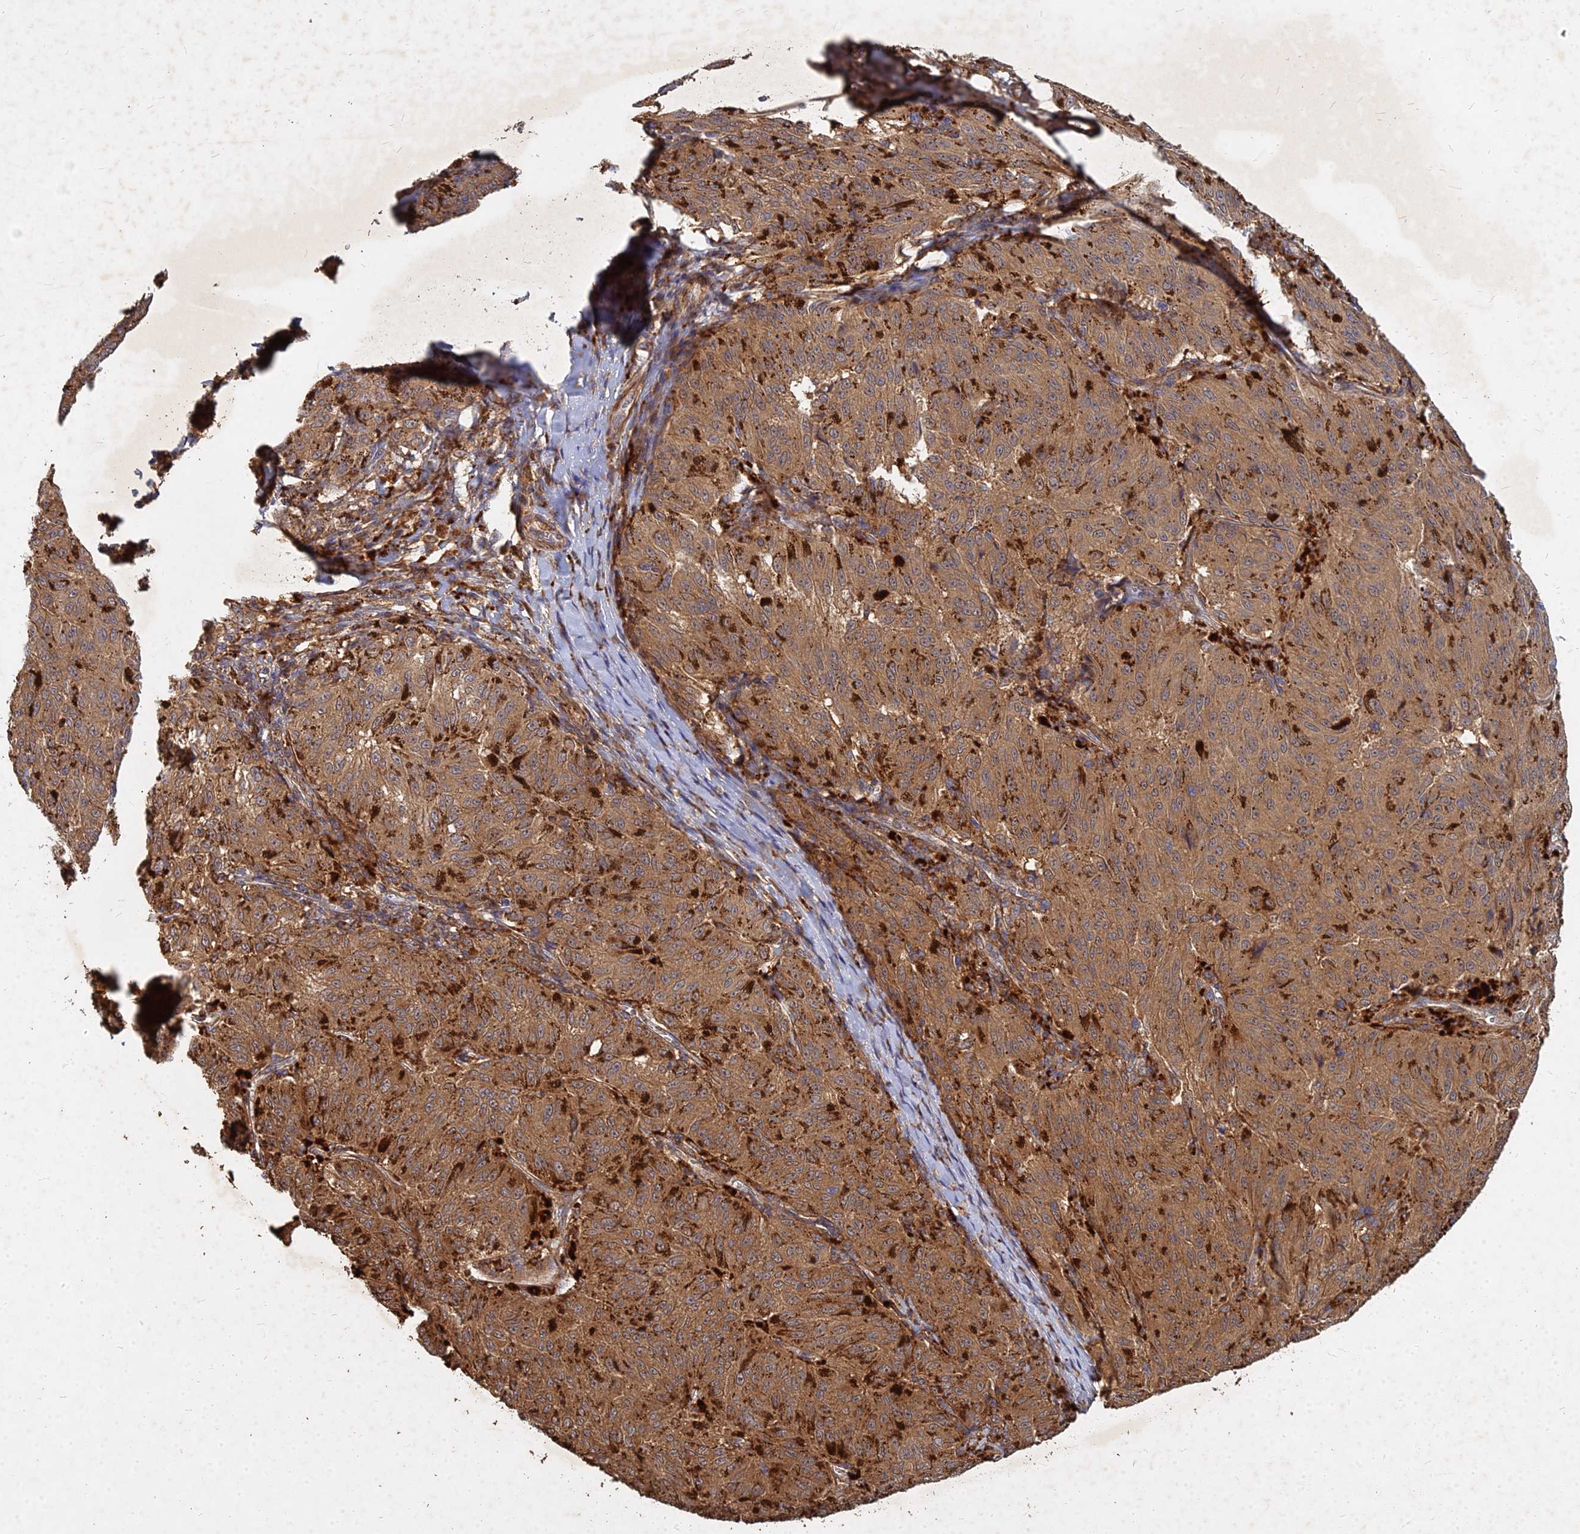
{"staining": {"intensity": "moderate", "quantity": ">75%", "location": "cytoplasmic/membranous"}, "tissue": "melanoma", "cell_type": "Tumor cells", "image_type": "cancer", "snomed": [{"axis": "morphology", "description": "Malignant melanoma, NOS"}, {"axis": "topography", "description": "Skin"}], "caption": "The immunohistochemical stain shows moderate cytoplasmic/membranous positivity in tumor cells of malignant melanoma tissue.", "gene": "UBE2W", "patient": {"sex": "female", "age": 72}}